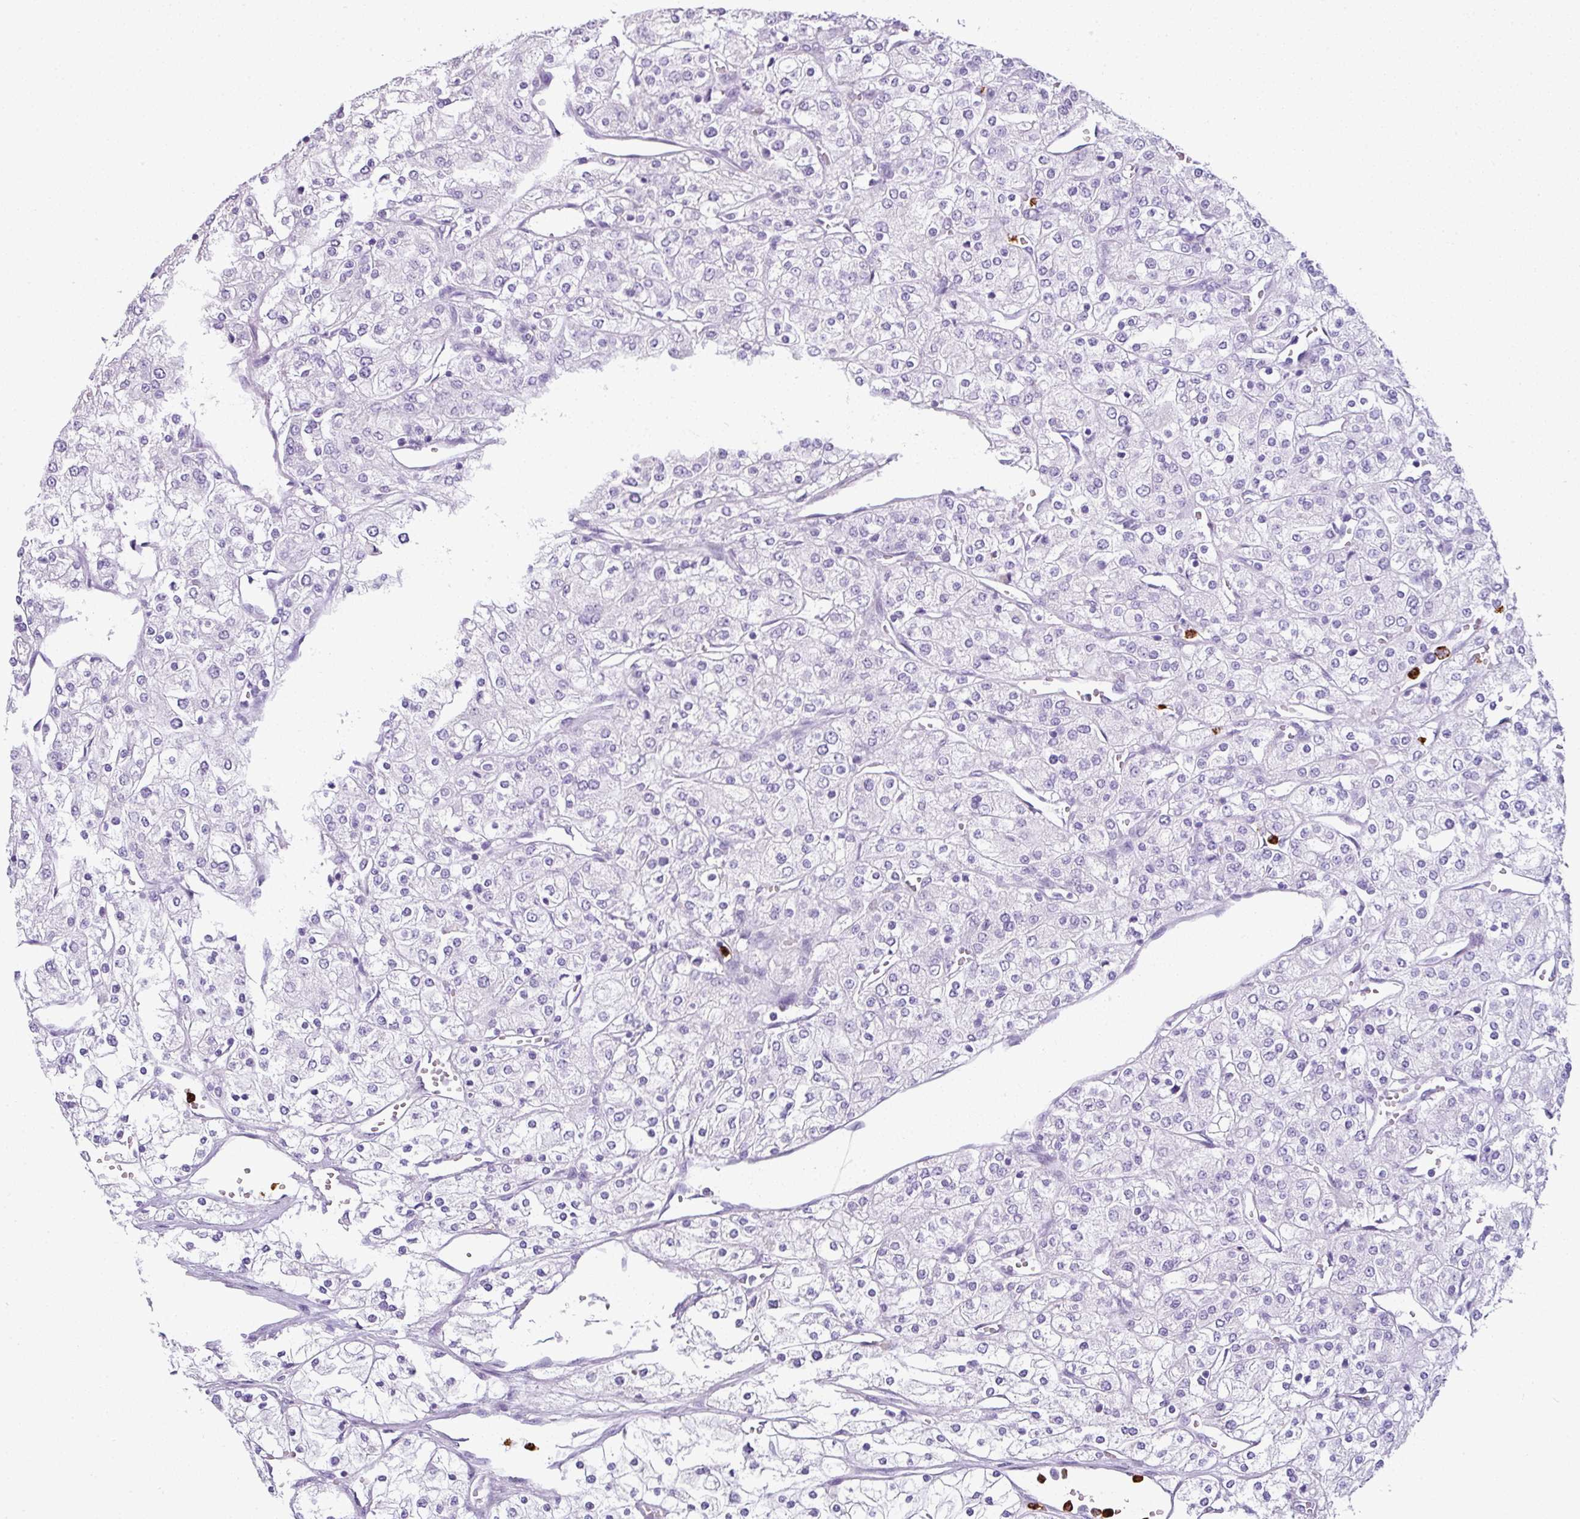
{"staining": {"intensity": "negative", "quantity": "none", "location": "none"}, "tissue": "renal cancer", "cell_type": "Tumor cells", "image_type": "cancer", "snomed": [{"axis": "morphology", "description": "Adenocarcinoma, NOS"}, {"axis": "topography", "description": "Kidney"}], "caption": "Protein analysis of adenocarcinoma (renal) shows no significant positivity in tumor cells.", "gene": "CTSG", "patient": {"sex": "male", "age": 80}}